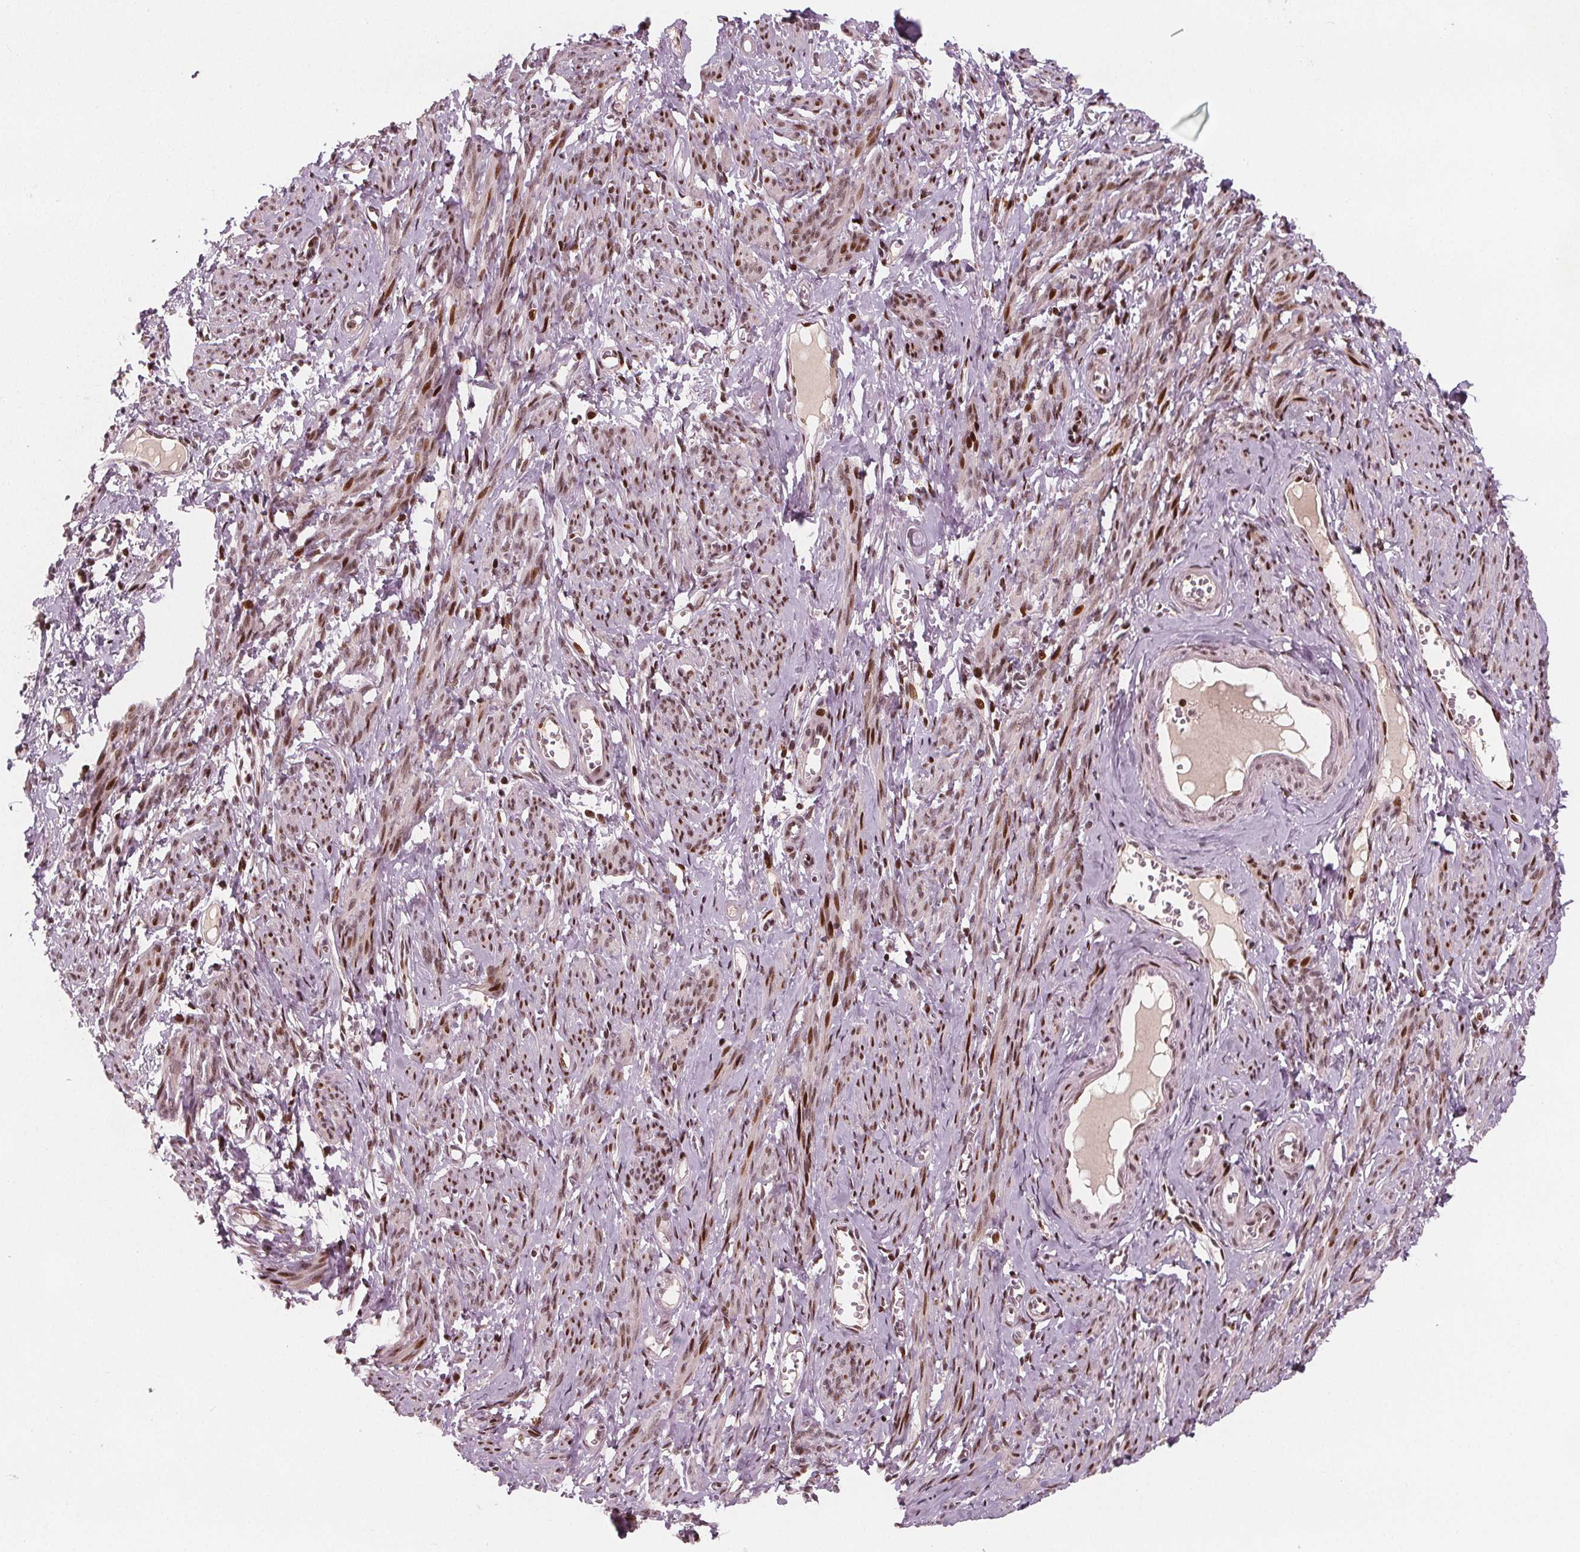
{"staining": {"intensity": "strong", "quantity": ">75%", "location": "nuclear"}, "tissue": "smooth muscle", "cell_type": "Smooth muscle cells", "image_type": "normal", "snomed": [{"axis": "morphology", "description": "Normal tissue, NOS"}, {"axis": "topography", "description": "Smooth muscle"}], "caption": "Immunohistochemistry of unremarkable smooth muscle reveals high levels of strong nuclear expression in about >75% of smooth muscle cells.", "gene": "SNRNP35", "patient": {"sex": "female", "age": 65}}